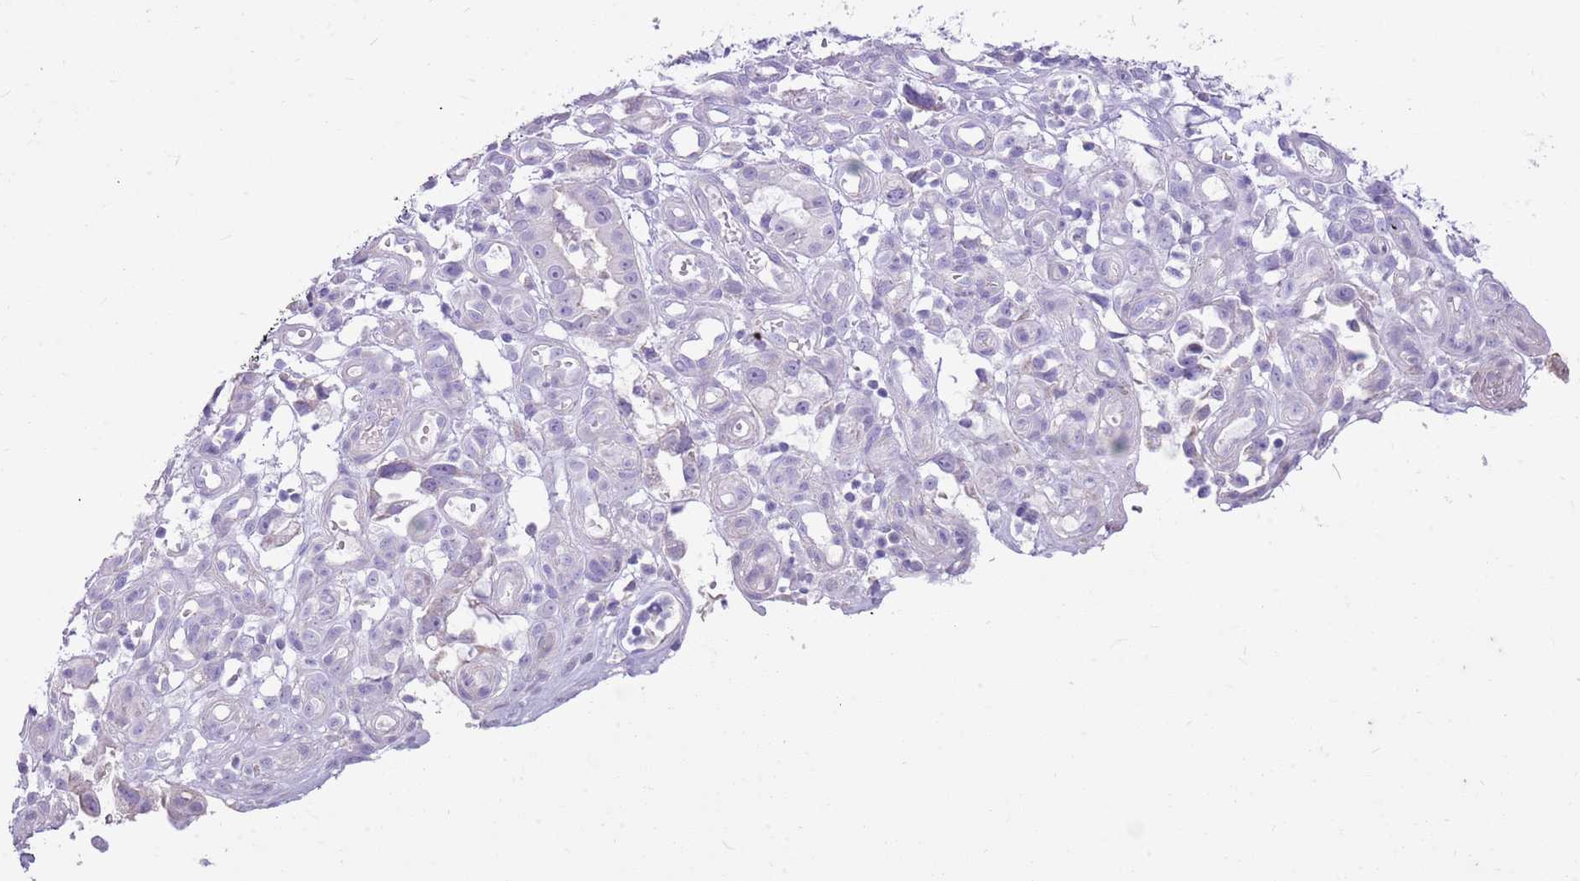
{"staining": {"intensity": "negative", "quantity": "none", "location": "none"}, "tissue": "stomach cancer", "cell_type": "Tumor cells", "image_type": "cancer", "snomed": [{"axis": "morphology", "description": "Adenocarcinoma, NOS"}, {"axis": "topography", "description": "Stomach"}], "caption": "Protein analysis of stomach cancer shows no significant expression in tumor cells.", "gene": "CNPPD1", "patient": {"sex": "male", "age": 55}}